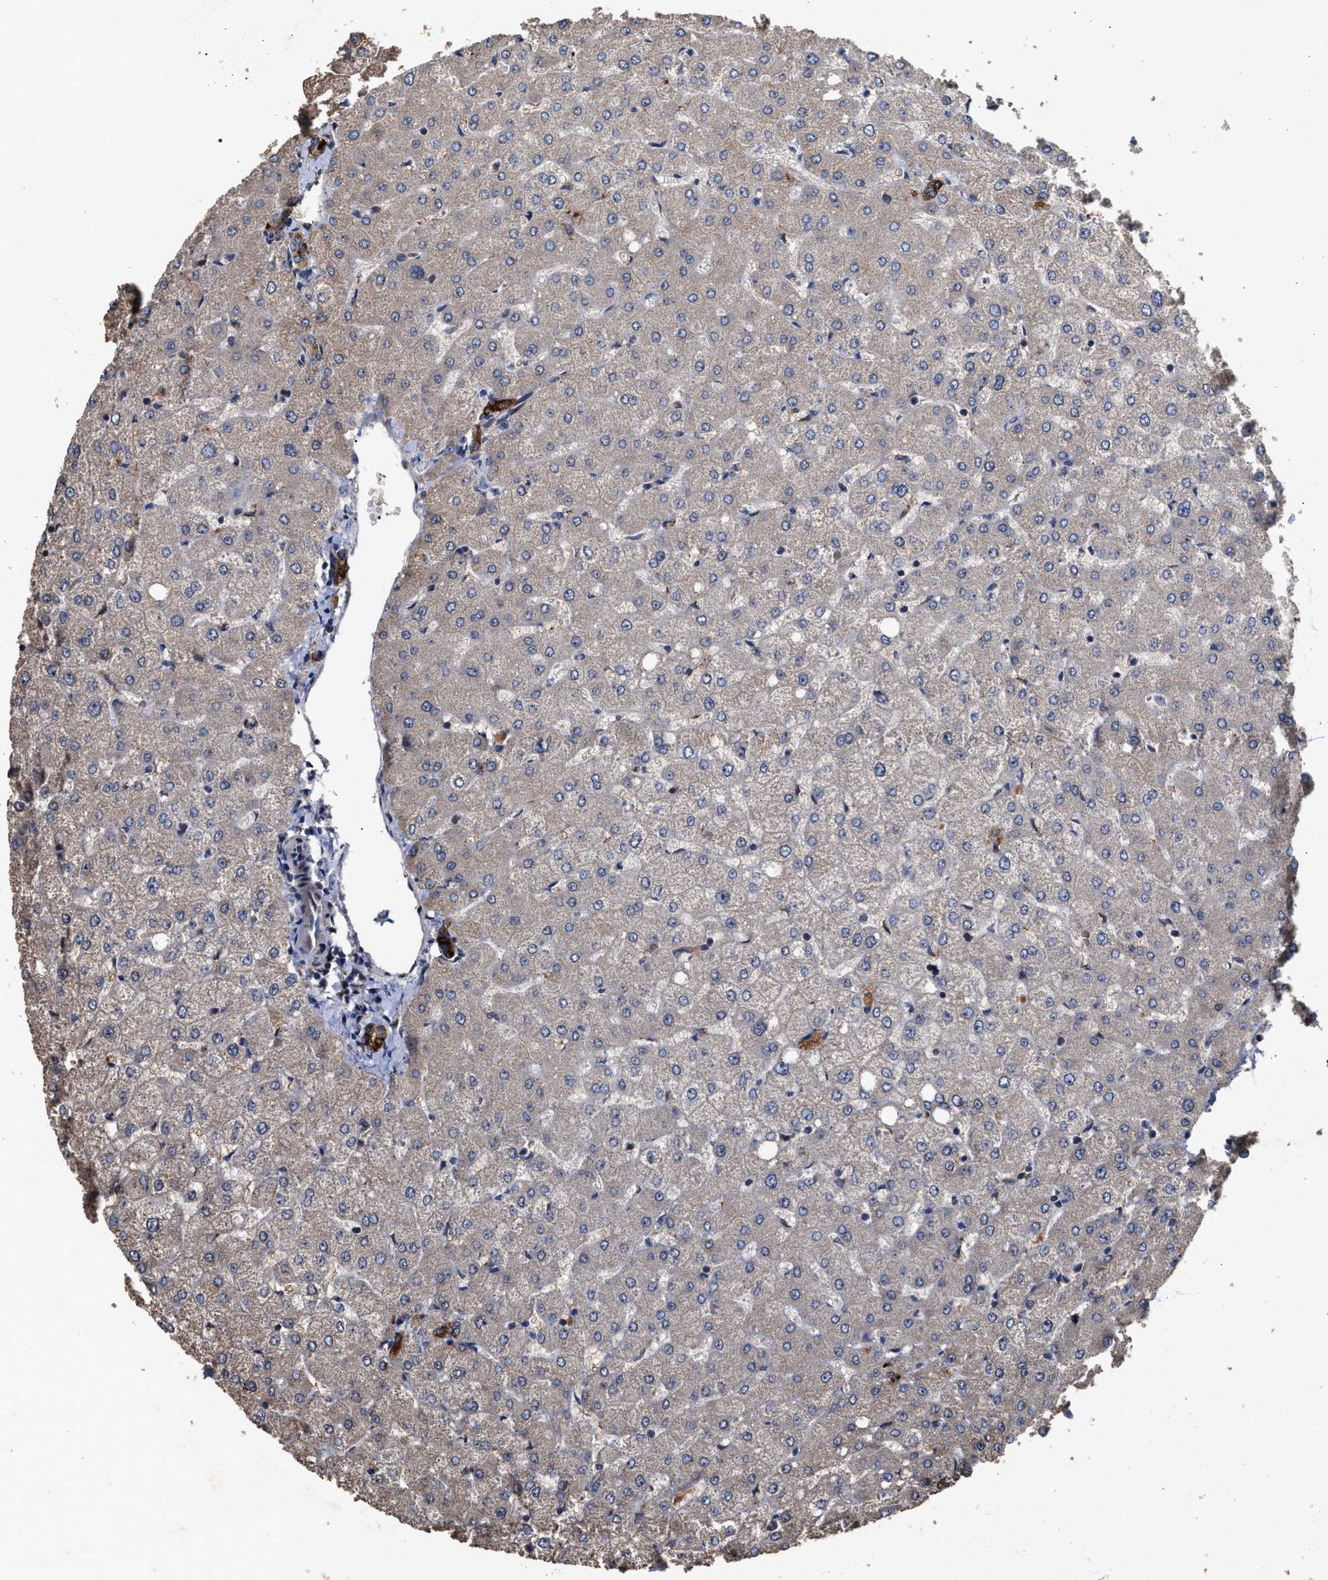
{"staining": {"intensity": "strong", "quantity": ">75%", "location": "cytoplasmic/membranous"}, "tissue": "liver", "cell_type": "Cholangiocytes", "image_type": "normal", "snomed": [{"axis": "morphology", "description": "Normal tissue, NOS"}, {"axis": "topography", "description": "Liver"}], "caption": "Immunohistochemistry (IHC) photomicrograph of normal liver stained for a protein (brown), which shows high levels of strong cytoplasmic/membranous positivity in about >75% of cholangiocytes.", "gene": "ZNHIT6", "patient": {"sex": "female", "age": 54}}